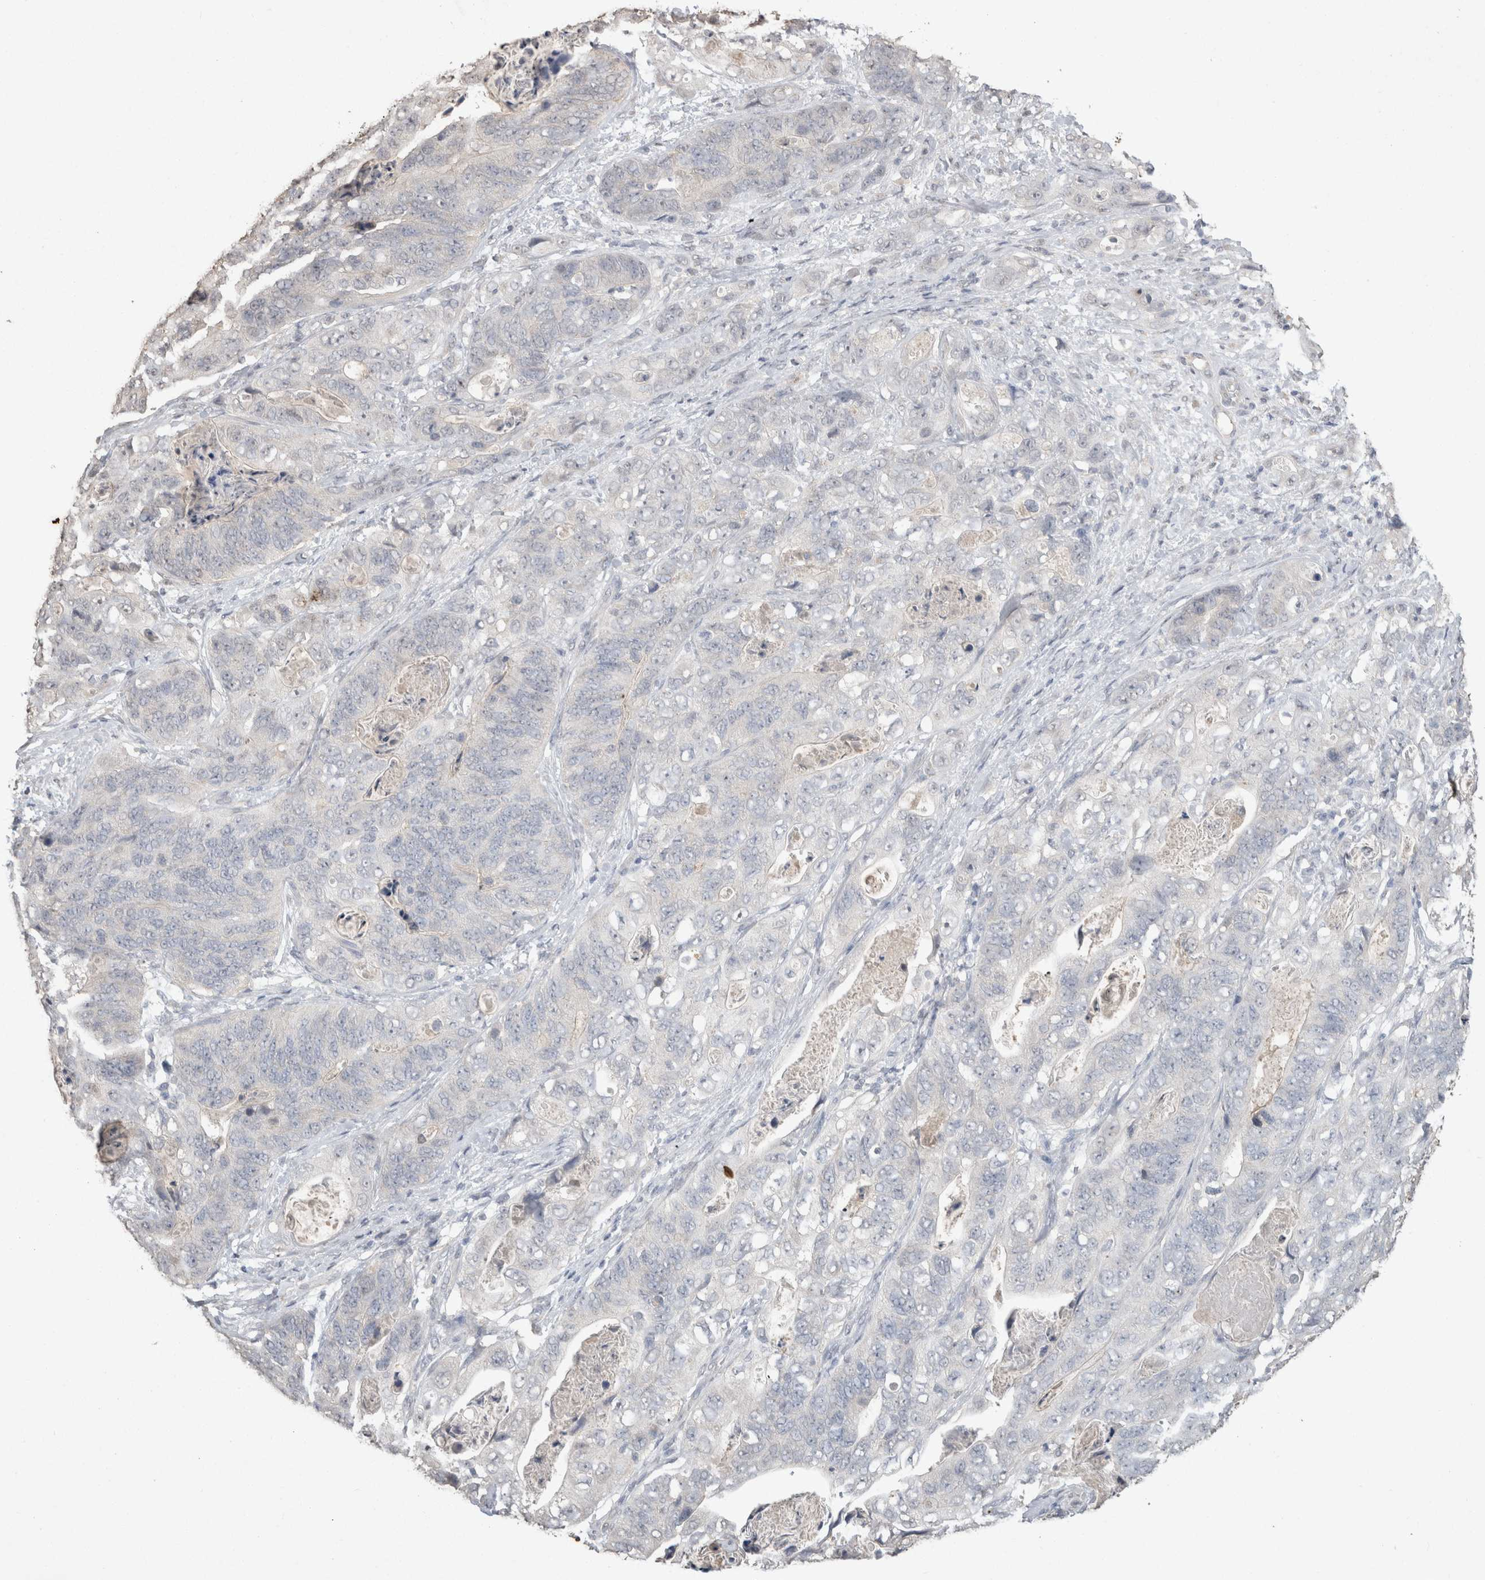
{"staining": {"intensity": "negative", "quantity": "none", "location": "none"}, "tissue": "stomach cancer", "cell_type": "Tumor cells", "image_type": "cancer", "snomed": [{"axis": "morphology", "description": "Adenocarcinoma, NOS"}, {"axis": "topography", "description": "Stomach"}], "caption": "An image of human stomach cancer is negative for staining in tumor cells. The staining was performed using DAB (3,3'-diaminobenzidine) to visualize the protein expression in brown, while the nuclei were stained in blue with hematoxylin (Magnification: 20x).", "gene": "NAALADL2", "patient": {"sex": "female", "age": 89}}